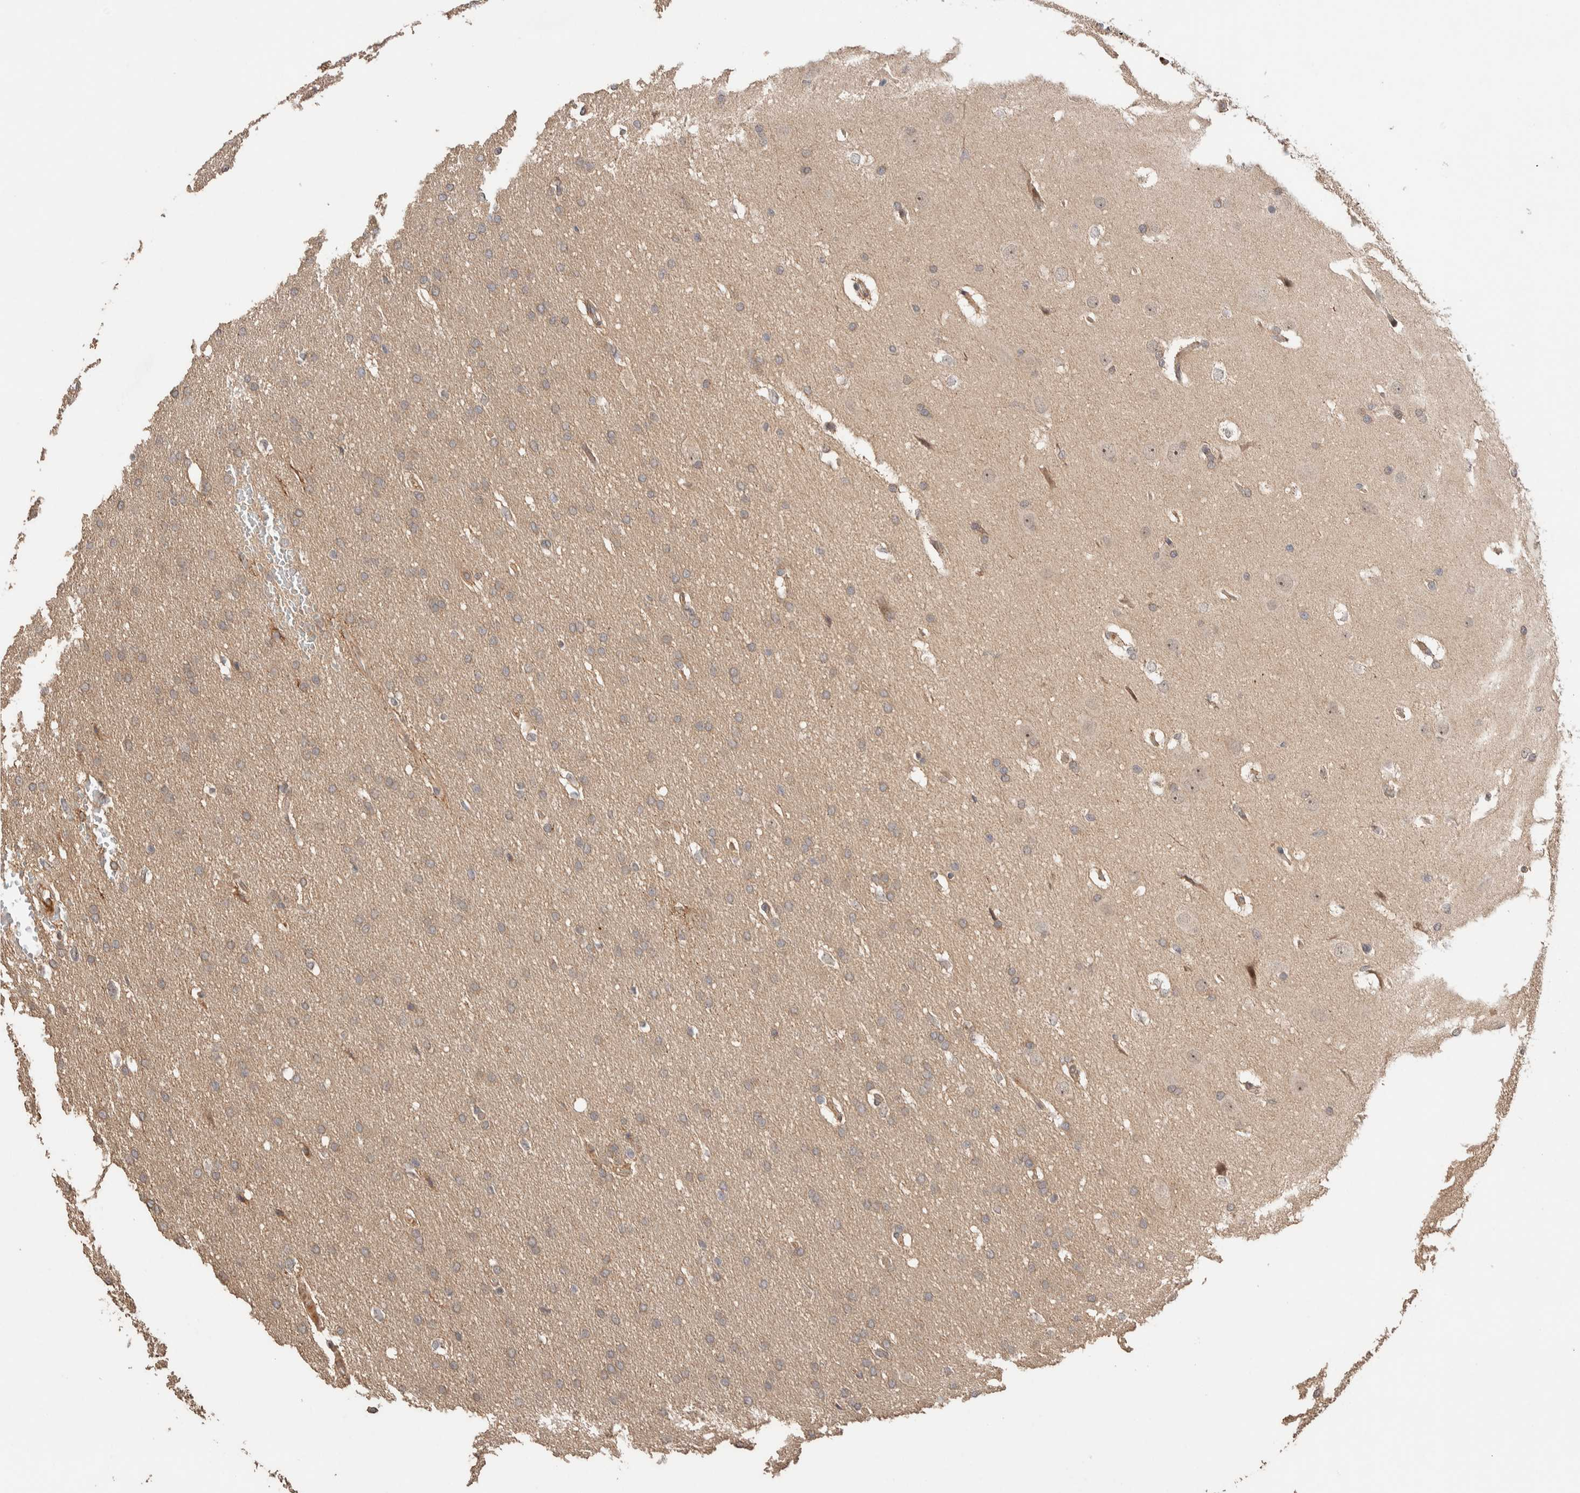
{"staining": {"intensity": "weak", "quantity": ">75%", "location": "cytoplasmic/membranous"}, "tissue": "glioma", "cell_type": "Tumor cells", "image_type": "cancer", "snomed": [{"axis": "morphology", "description": "Glioma, malignant, Low grade"}, {"axis": "topography", "description": "Brain"}], "caption": "High-magnification brightfield microscopy of malignant low-grade glioma stained with DAB (brown) and counterstained with hematoxylin (blue). tumor cells exhibit weak cytoplasmic/membranous positivity is appreciated in approximately>75% of cells.", "gene": "PRDM15", "patient": {"sex": "female", "age": 37}}